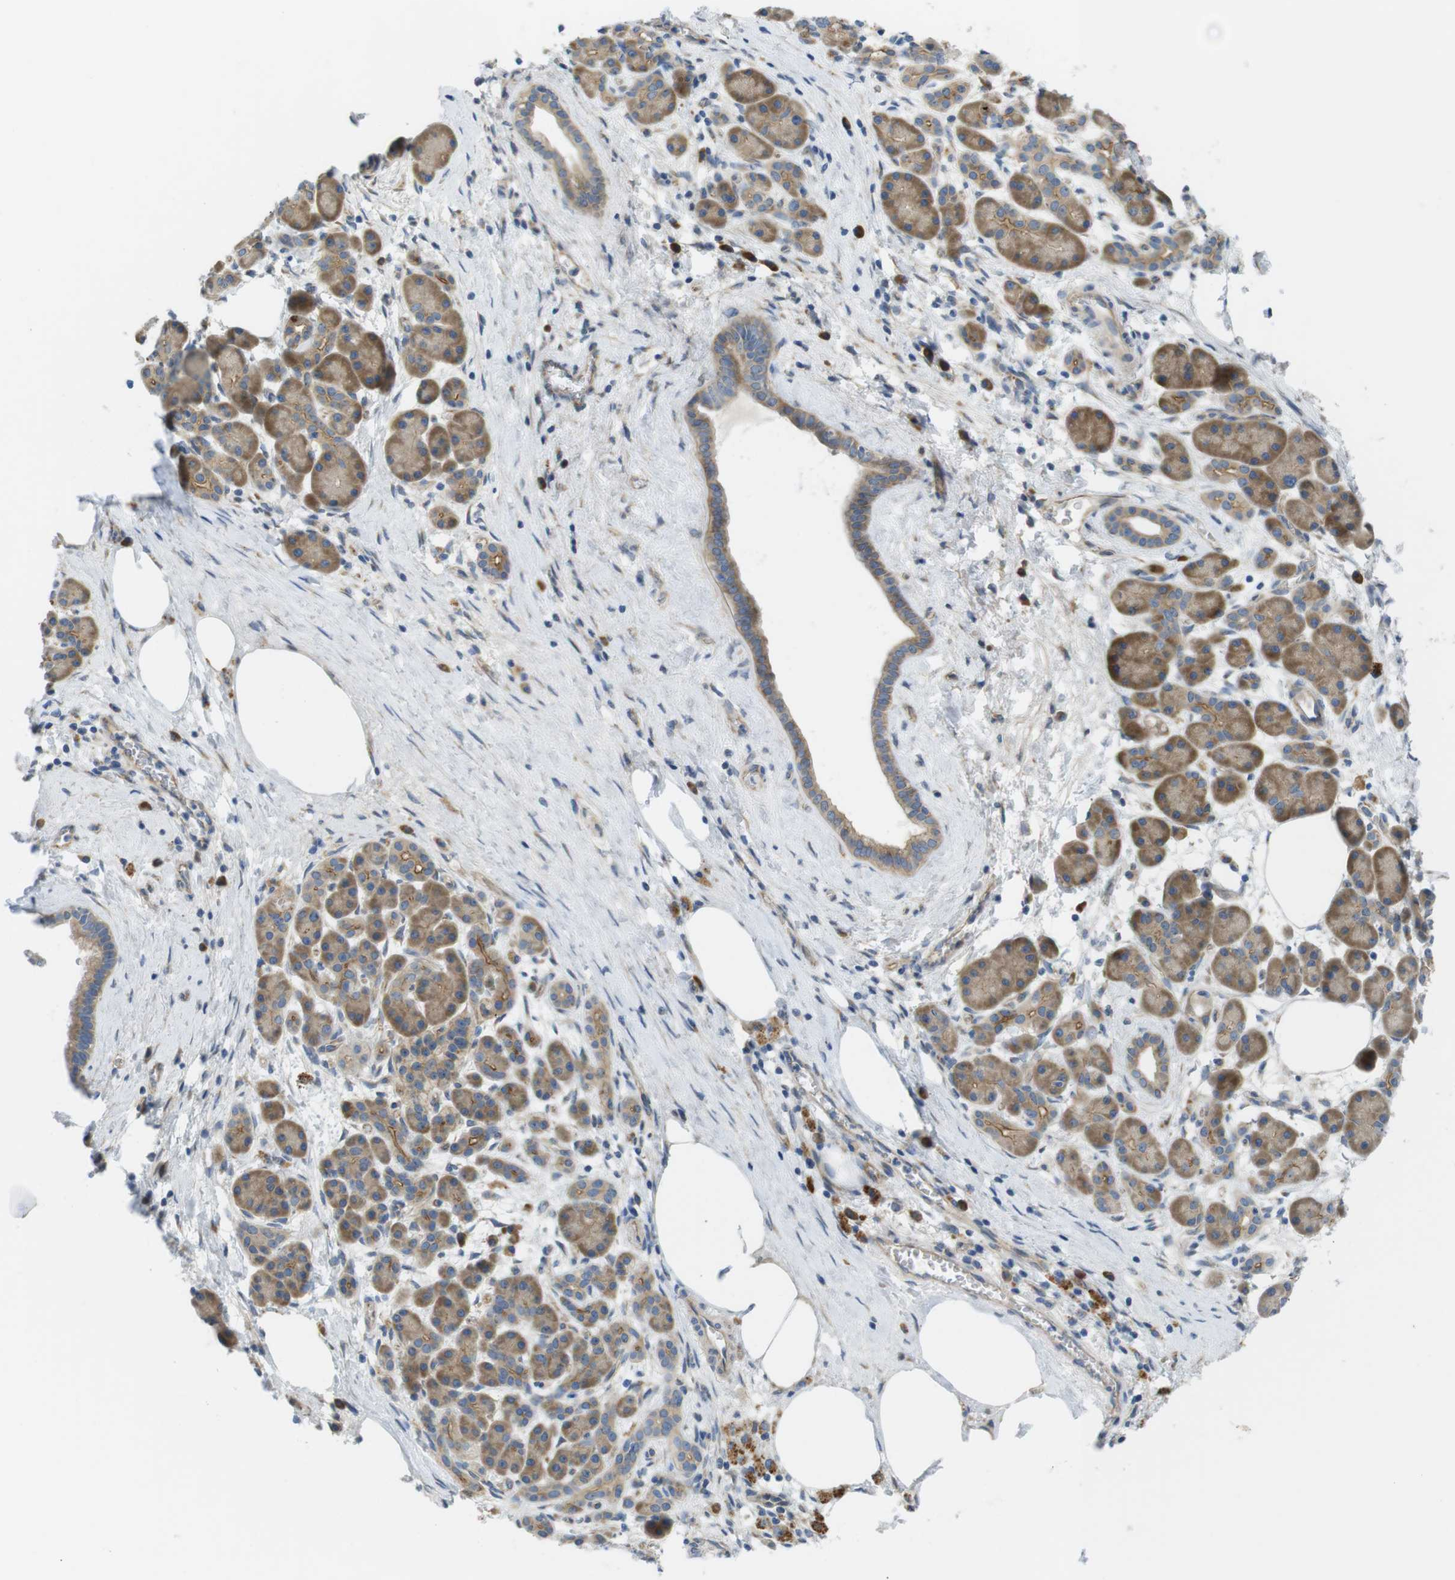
{"staining": {"intensity": "moderate", "quantity": ">75%", "location": "cytoplasmic/membranous"}, "tissue": "pancreatic cancer", "cell_type": "Tumor cells", "image_type": "cancer", "snomed": [{"axis": "morphology", "description": "Adenocarcinoma, NOS"}, {"axis": "topography", "description": "Pancreas"}], "caption": "IHC (DAB (3,3'-diaminobenzidine)) staining of human adenocarcinoma (pancreatic) exhibits moderate cytoplasmic/membranous protein positivity in approximately >75% of tumor cells.", "gene": "TMEM234", "patient": {"sex": "female", "age": 70}}